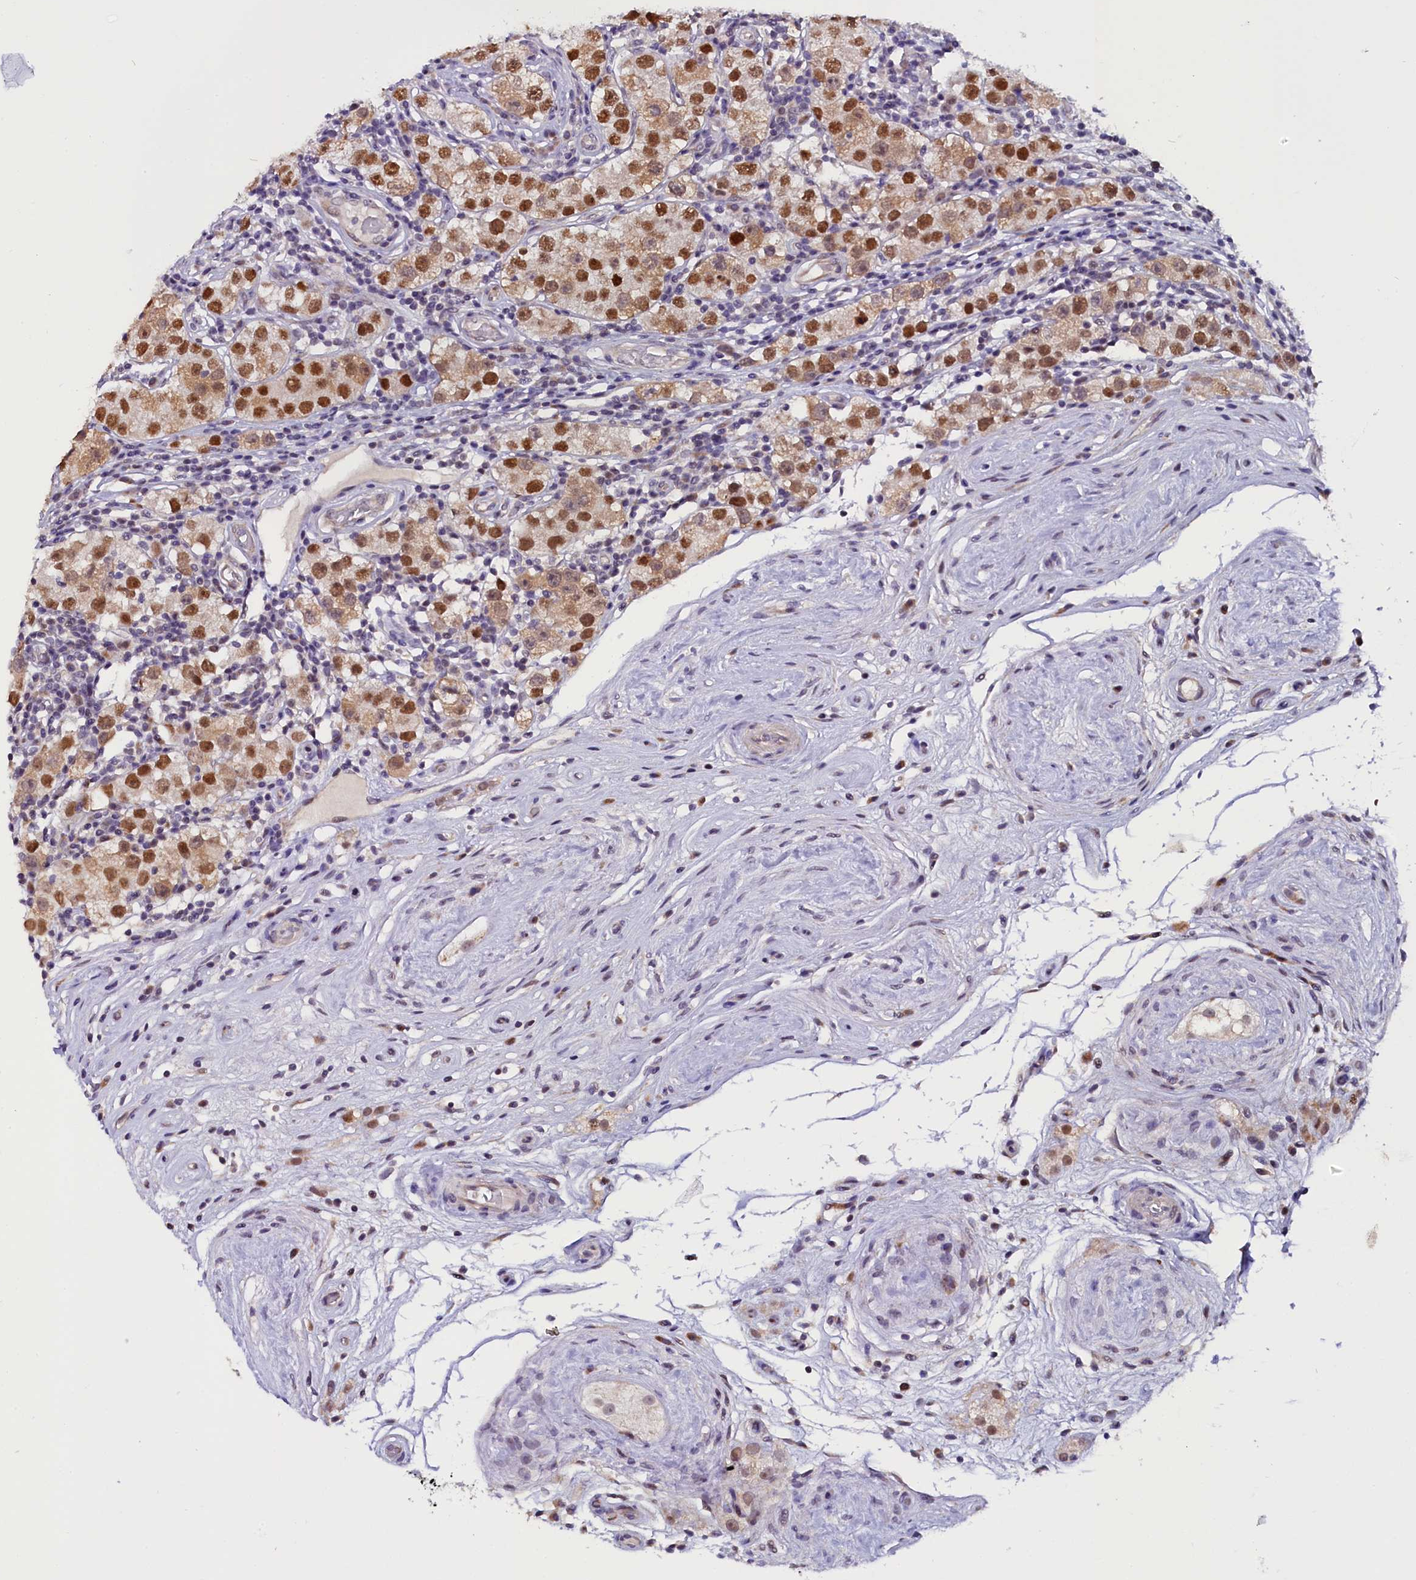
{"staining": {"intensity": "strong", "quantity": ">75%", "location": "nuclear"}, "tissue": "testis cancer", "cell_type": "Tumor cells", "image_type": "cancer", "snomed": [{"axis": "morphology", "description": "Seminoma, NOS"}, {"axis": "topography", "description": "Testis"}], "caption": "Tumor cells demonstrate high levels of strong nuclear expression in about >75% of cells in seminoma (testis).", "gene": "RPUSD2", "patient": {"sex": "male", "age": 34}}